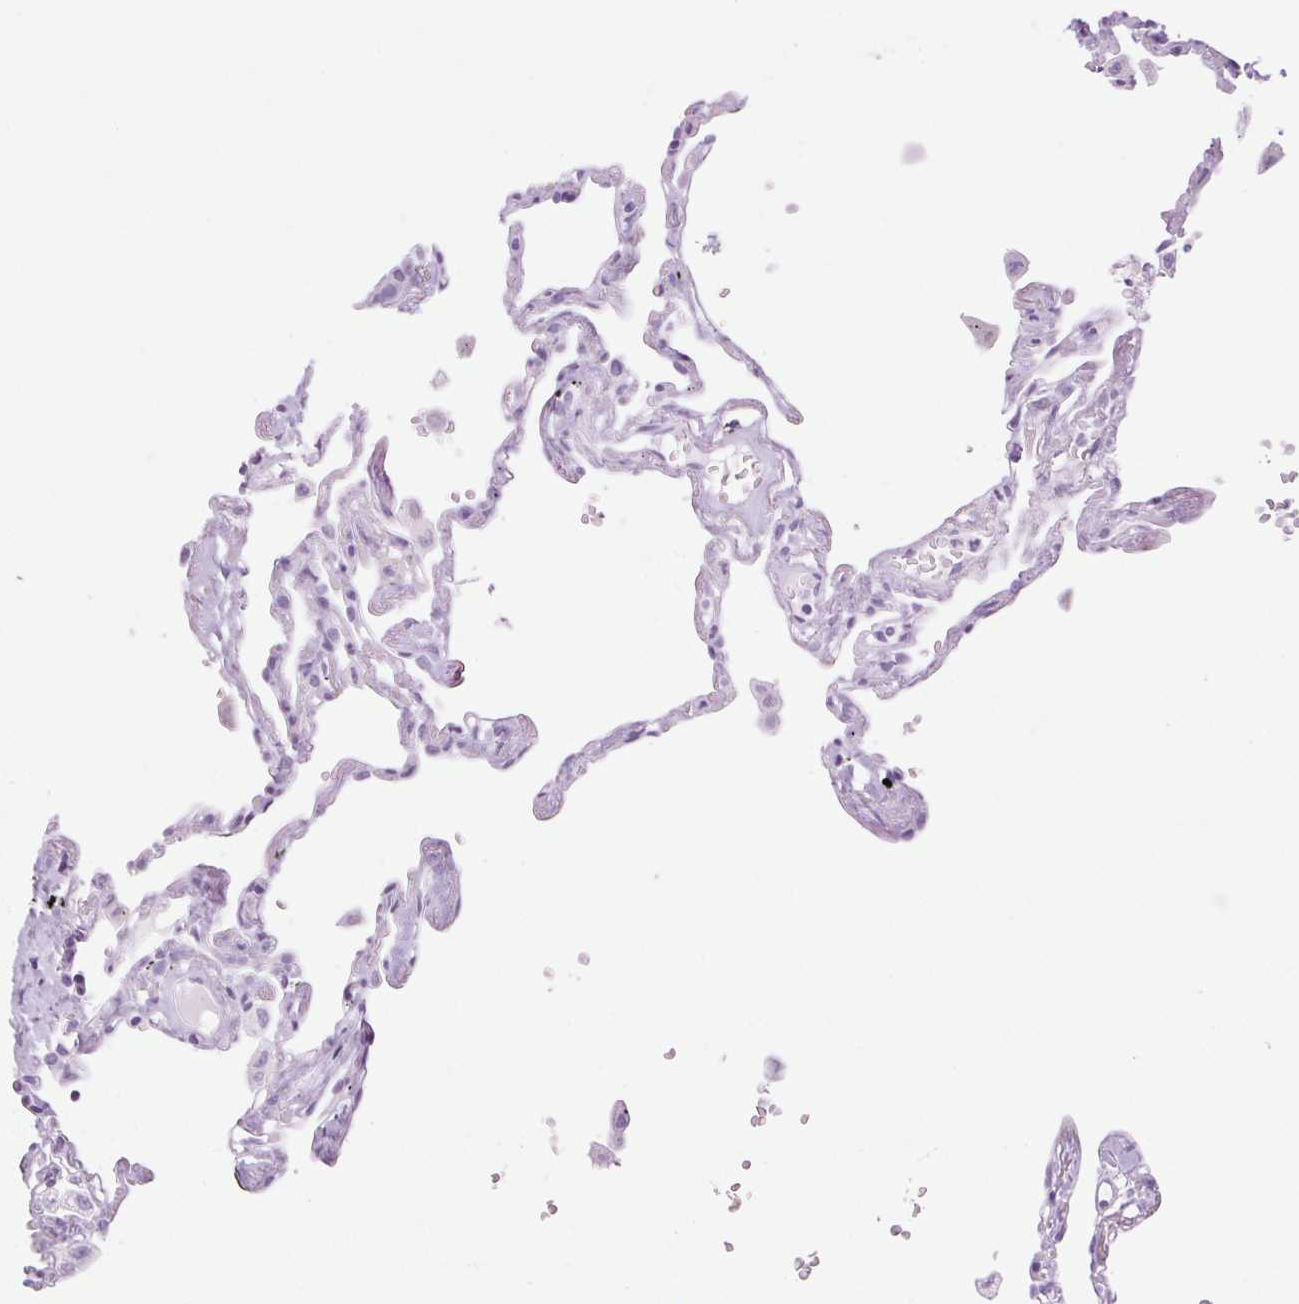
{"staining": {"intensity": "negative", "quantity": "none", "location": "none"}, "tissue": "lung", "cell_type": "Alveolar cells", "image_type": "normal", "snomed": [{"axis": "morphology", "description": "Normal tissue, NOS"}, {"axis": "topography", "description": "Lung"}], "caption": "The photomicrograph exhibits no staining of alveolar cells in unremarkable lung.", "gene": "SPRR4", "patient": {"sex": "female", "age": 67}}